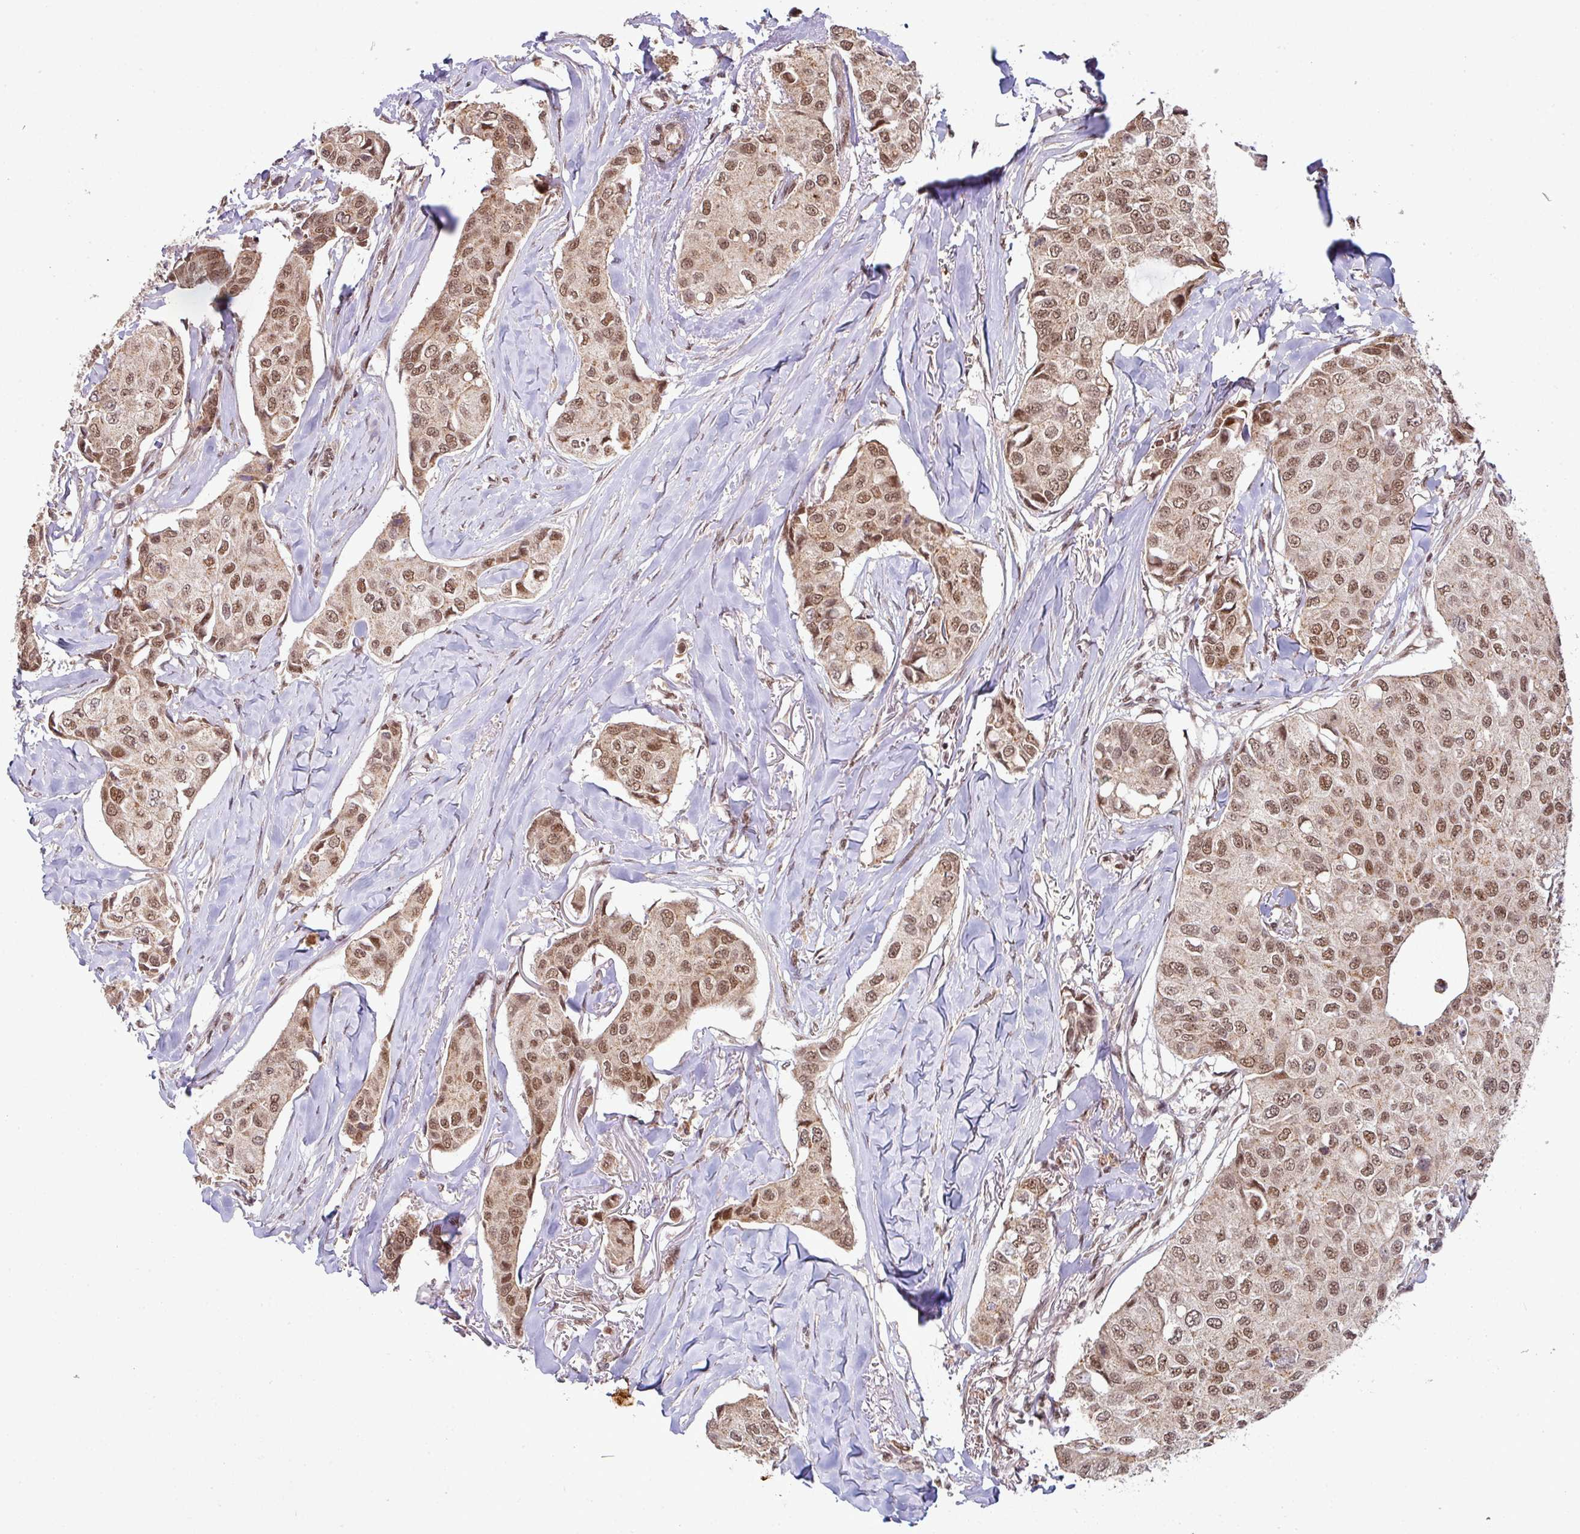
{"staining": {"intensity": "moderate", "quantity": ">75%", "location": "nuclear"}, "tissue": "breast cancer", "cell_type": "Tumor cells", "image_type": "cancer", "snomed": [{"axis": "morphology", "description": "Duct carcinoma"}, {"axis": "topography", "description": "Breast"}], "caption": "This histopathology image shows immunohistochemistry (IHC) staining of intraductal carcinoma (breast), with medium moderate nuclear positivity in approximately >75% of tumor cells.", "gene": "PHF23", "patient": {"sex": "female", "age": 80}}